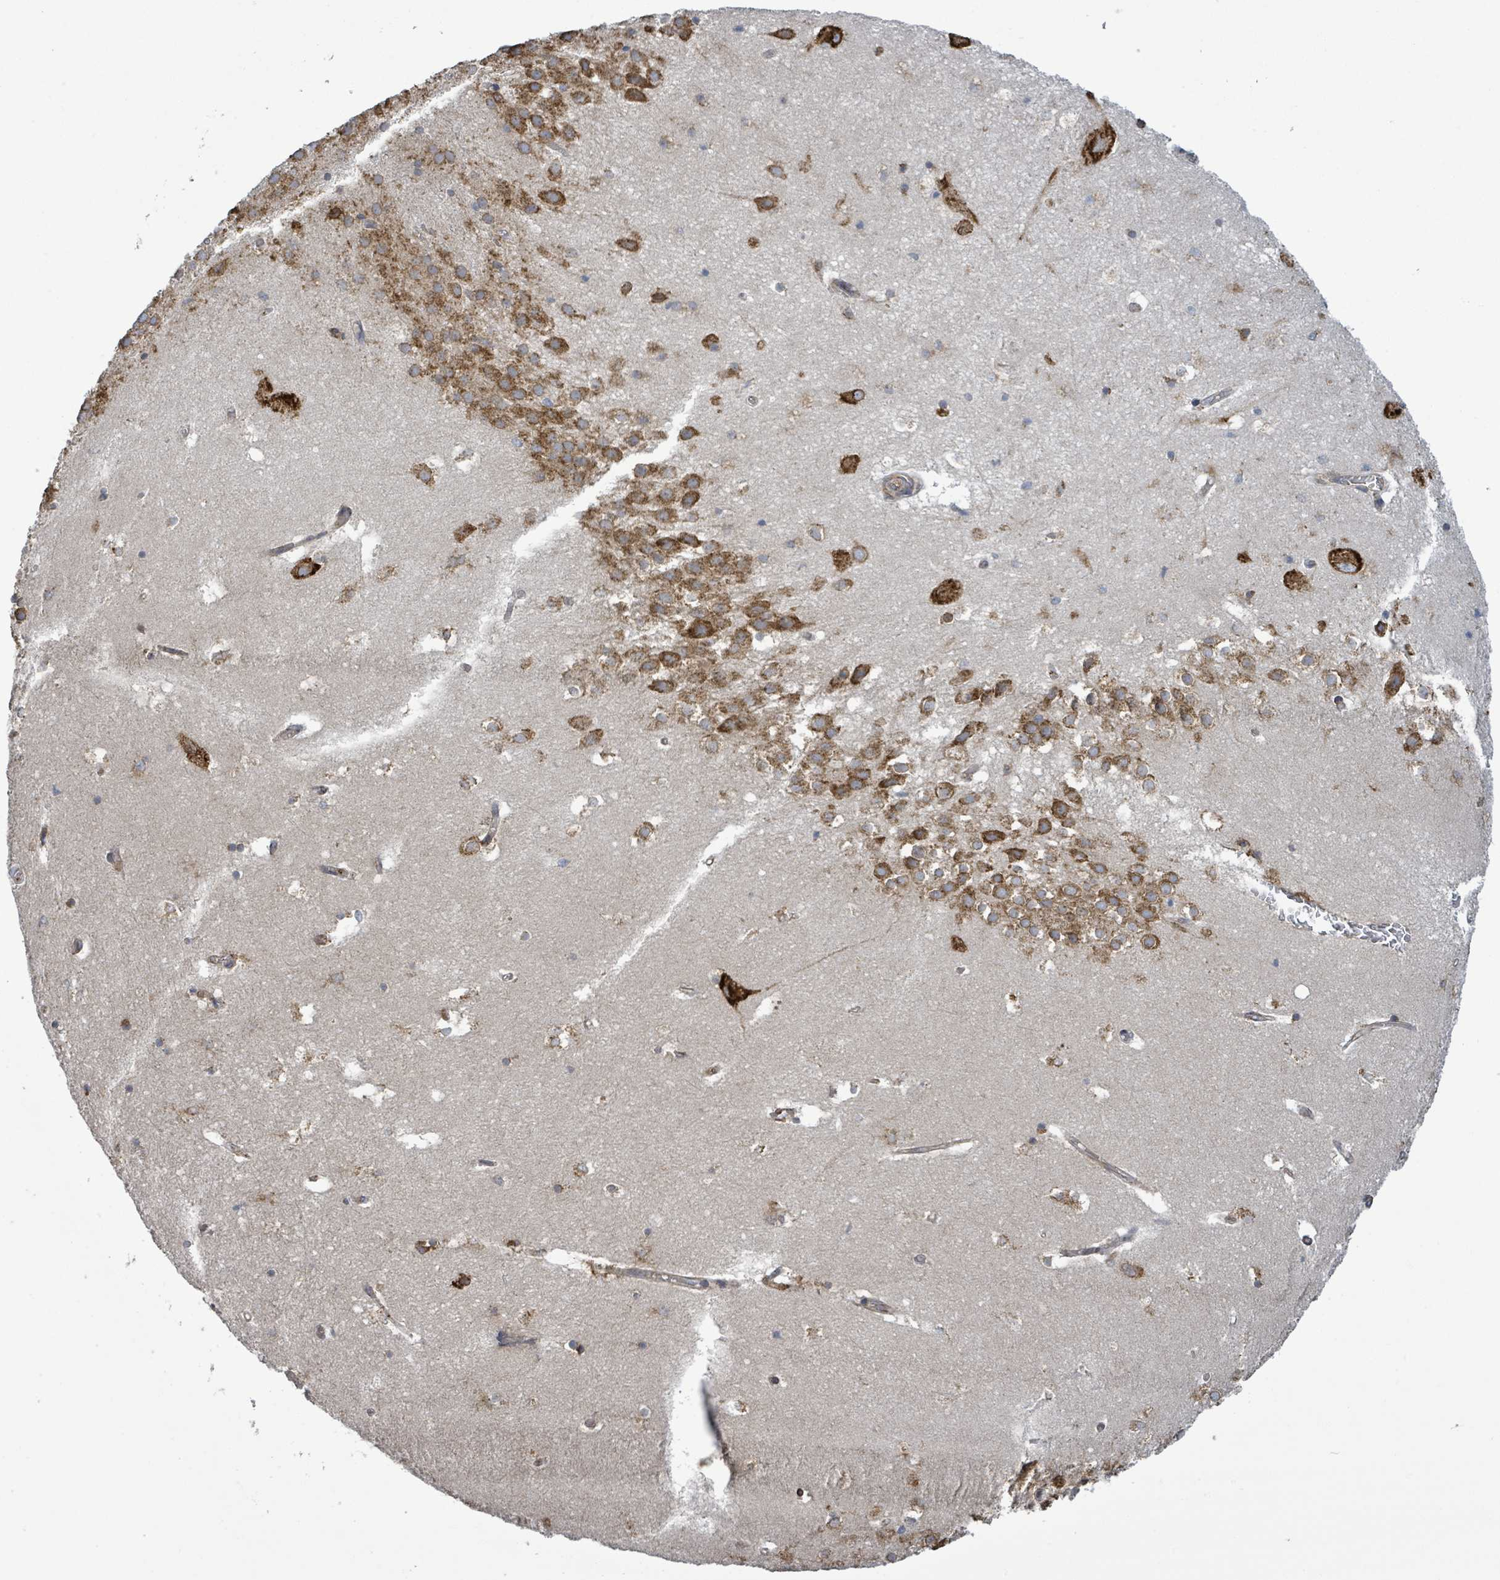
{"staining": {"intensity": "moderate", "quantity": "25%-75%", "location": "cytoplasmic/membranous"}, "tissue": "hippocampus", "cell_type": "Glial cells", "image_type": "normal", "snomed": [{"axis": "morphology", "description": "Normal tissue, NOS"}, {"axis": "topography", "description": "Hippocampus"}], "caption": "A brown stain labels moderate cytoplasmic/membranous expression of a protein in glial cells of benign human hippocampus. (DAB (3,3'-diaminobenzidine) IHC with brightfield microscopy, high magnification).", "gene": "NOMO1", "patient": {"sex": "female", "age": 52}}